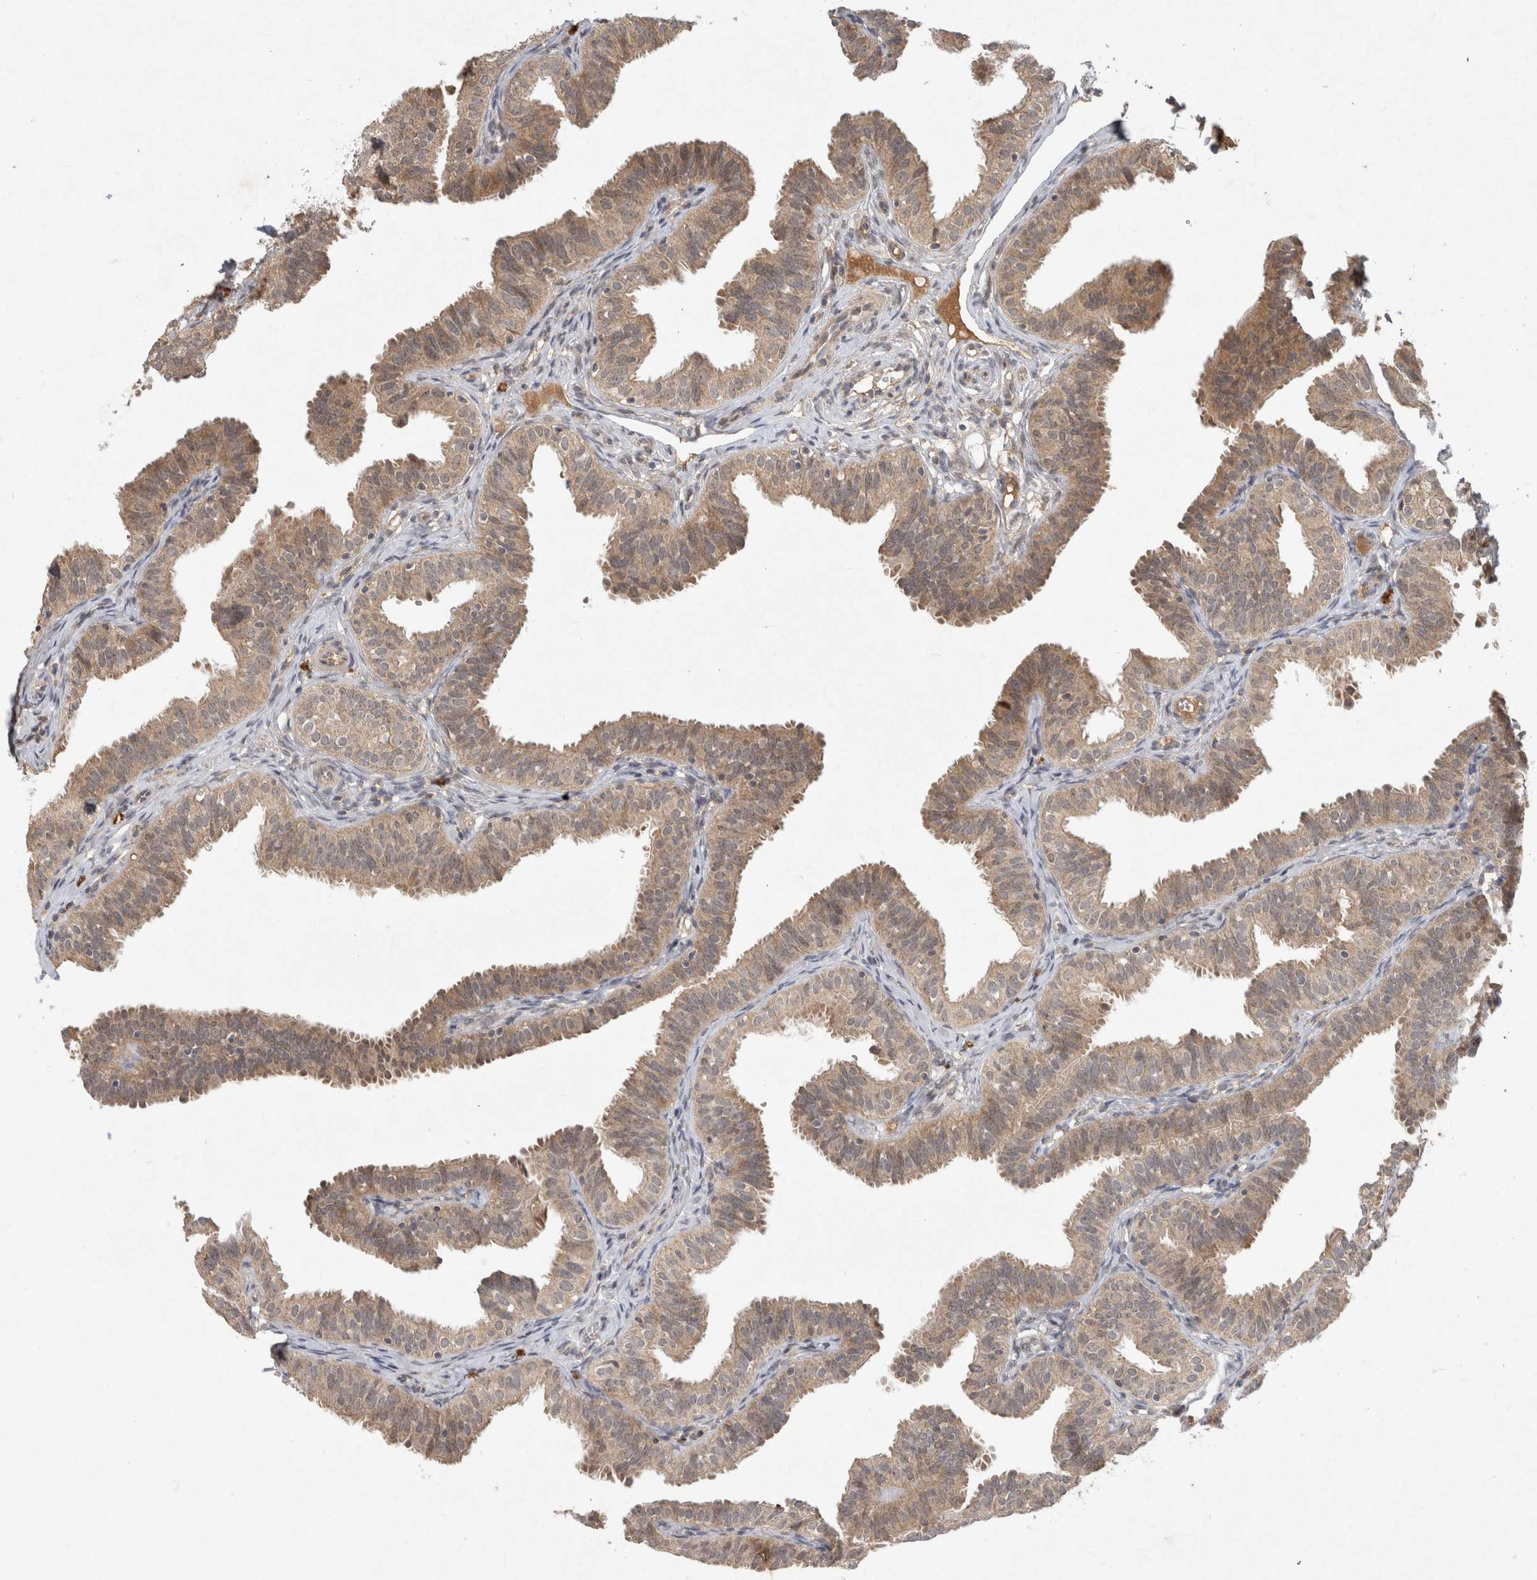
{"staining": {"intensity": "weak", "quantity": "25%-75%", "location": "cytoplasmic/membranous"}, "tissue": "fallopian tube", "cell_type": "Glandular cells", "image_type": "normal", "snomed": [{"axis": "morphology", "description": "Normal tissue, NOS"}, {"axis": "topography", "description": "Fallopian tube"}], "caption": "A histopathology image of human fallopian tube stained for a protein displays weak cytoplasmic/membranous brown staining in glandular cells. (Stains: DAB (3,3'-diaminobenzidine) in brown, nuclei in blue, Microscopy: brightfield microscopy at high magnification).", "gene": "LOXL2", "patient": {"sex": "female", "age": 35}}